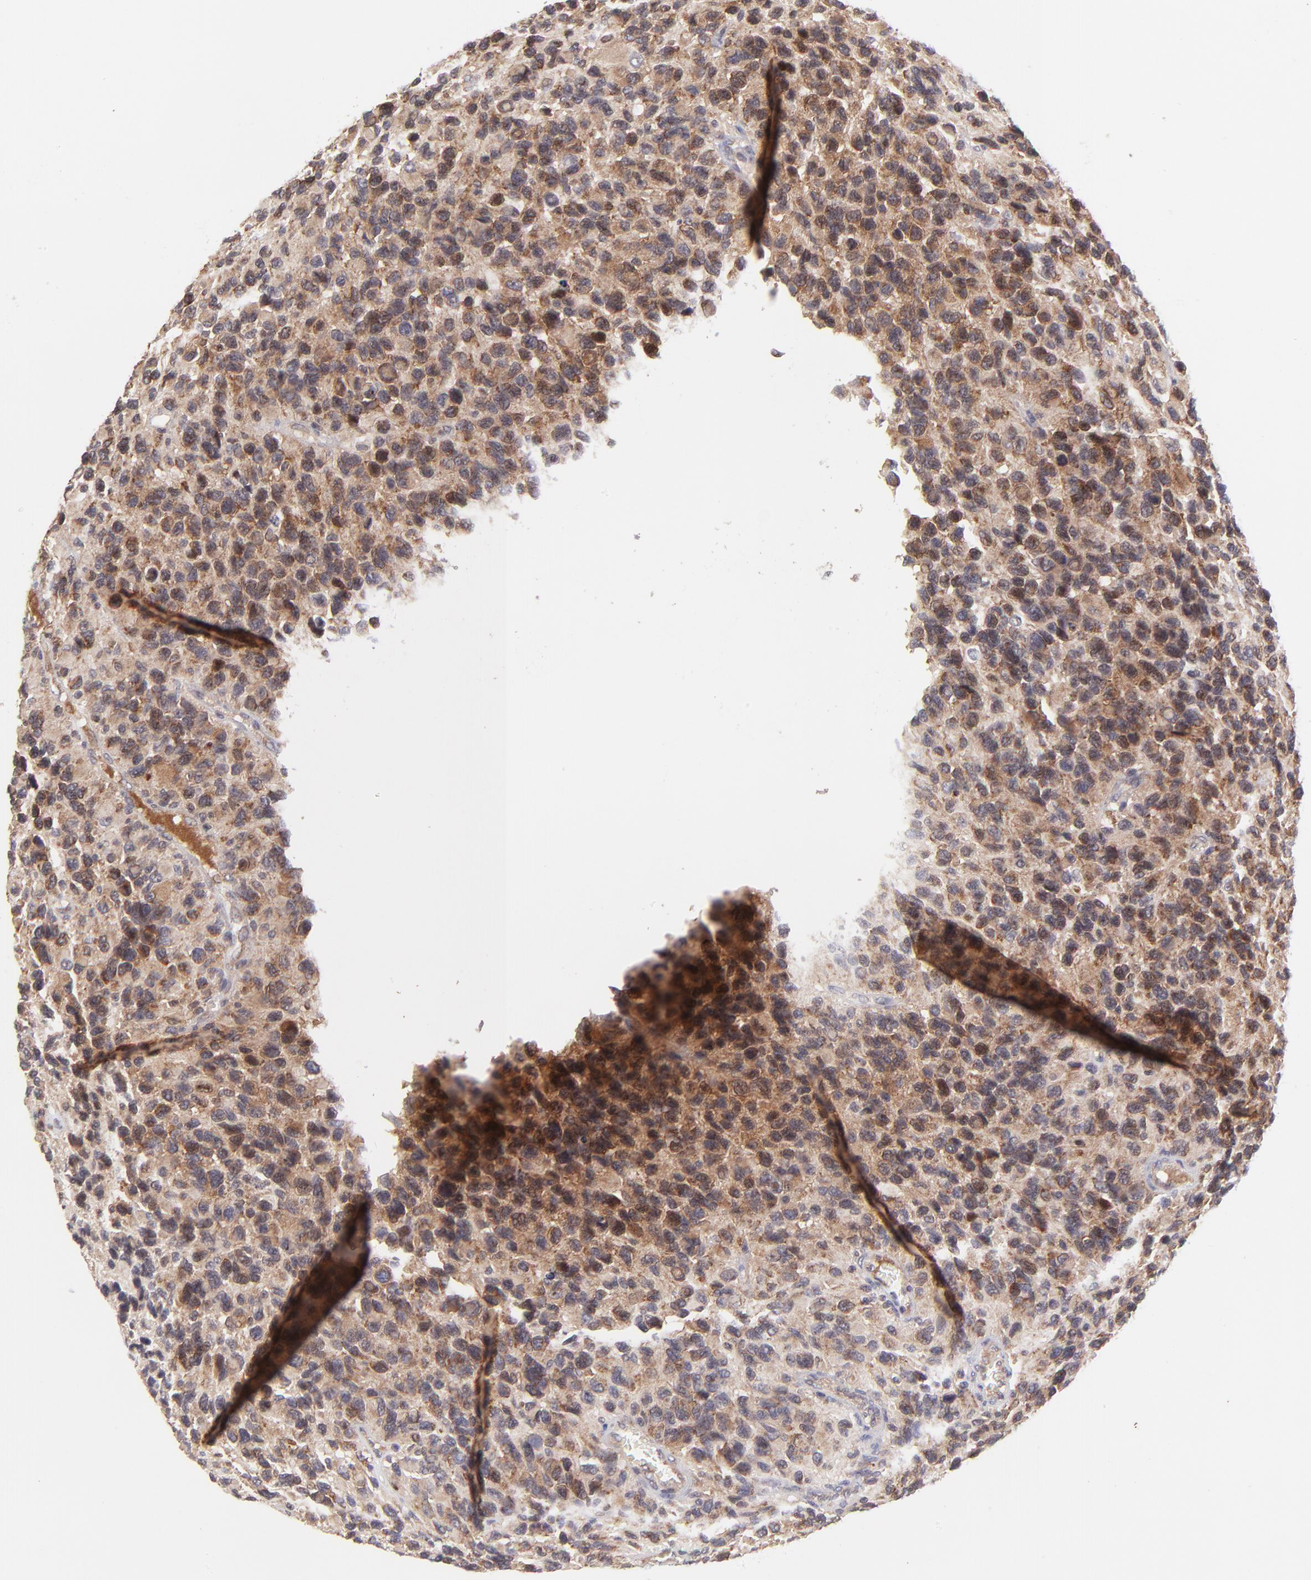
{"staining": {"intensity": "moderate", "quantity": ">75%", "location": "cytoplasmic/membranous"}, "tissue": "glioma", "cell_type": "Tumor cells", "image_type": "cancer", "snomed": [{"axis": "morphology", "description": "Glioma, malignant, High grade"}, {"axis": "topography", "description": "Brain"}], "caption": "Protein expression by immunohistochemistry displays moderate cytoplasmic/membranous expression in about >75% of tumor cells in malignant high-grade glioma.", "gene": "TNRC6B", "patient": {"sex": "male", "age": 77}}